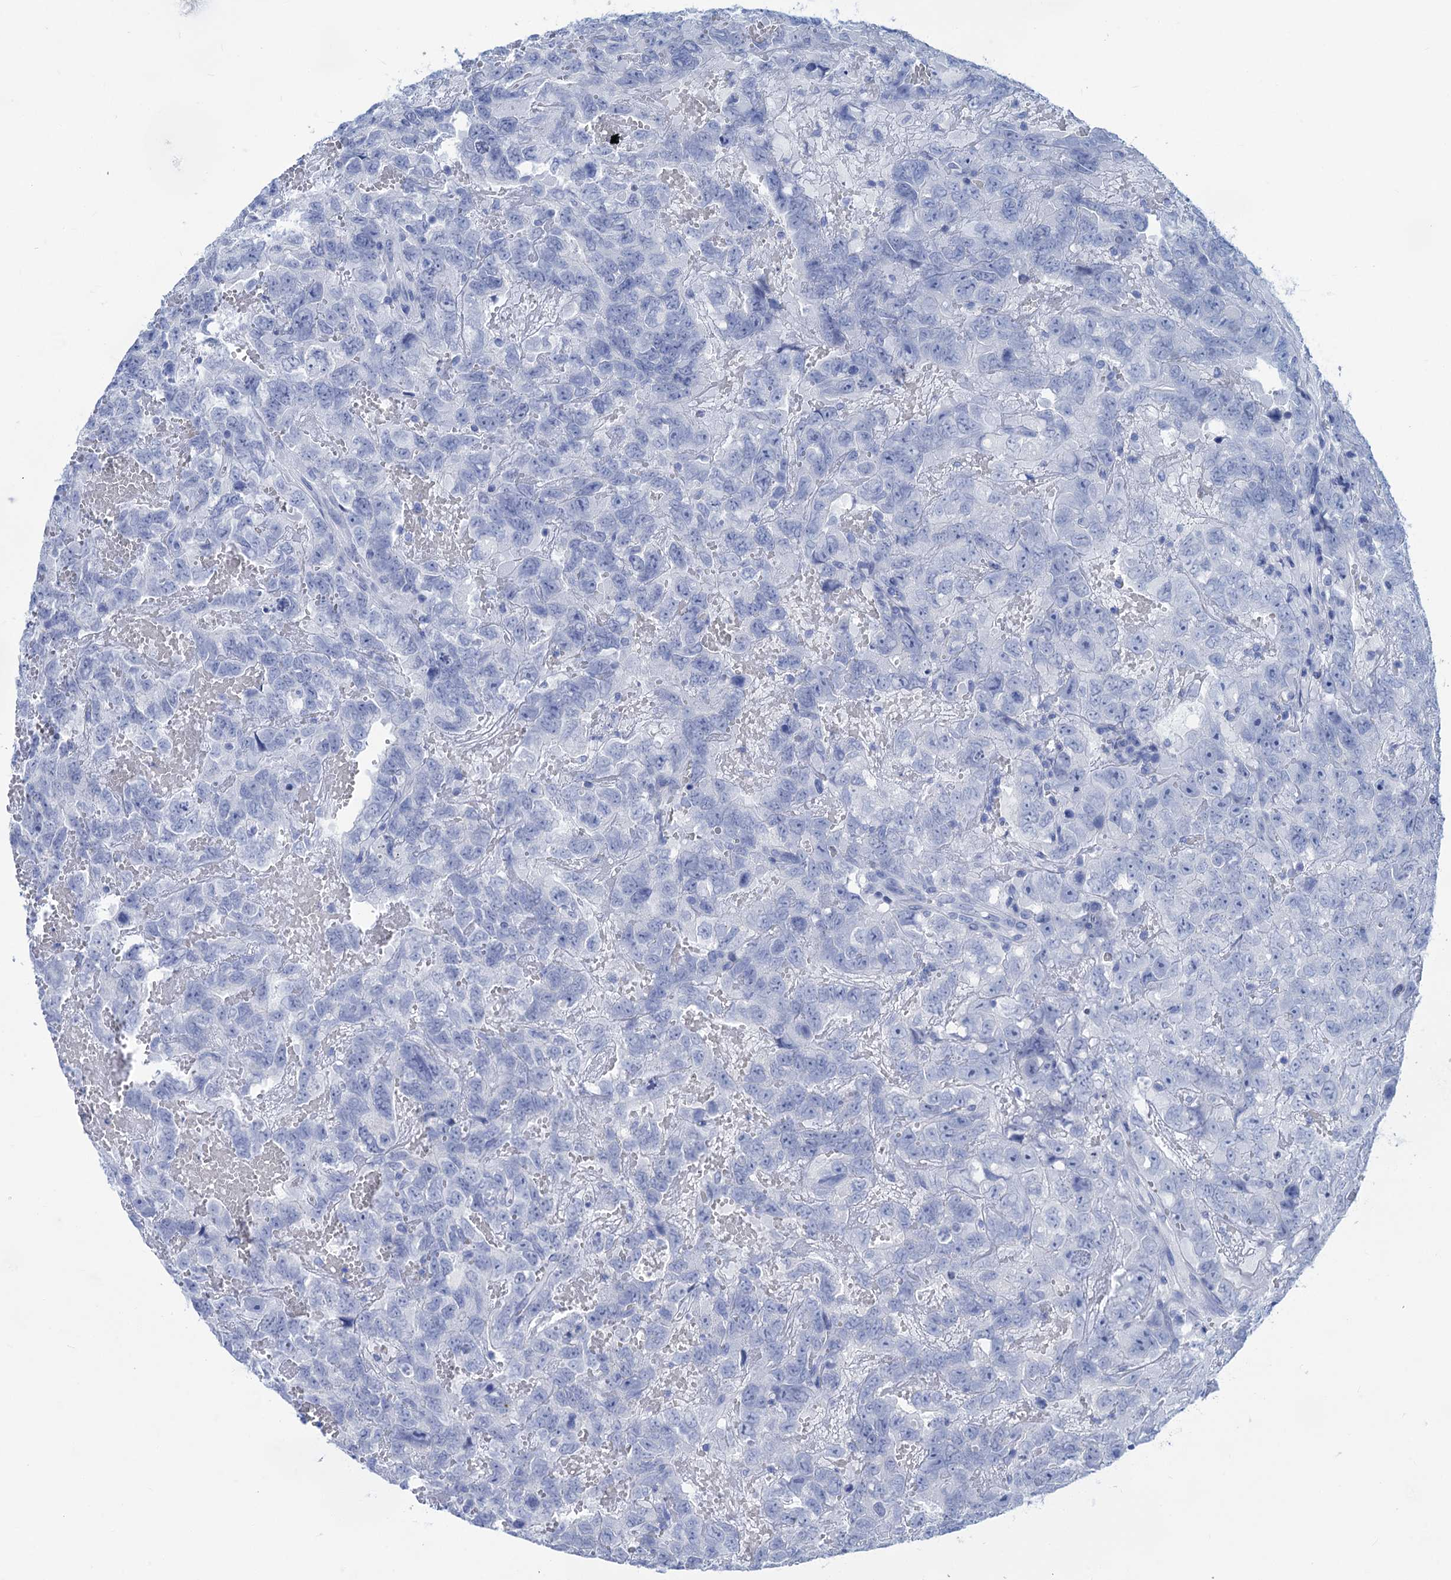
{"staining": {"intensity": "negative", "quantity": "none", "location": "none"}, "tissue": "testis cancer", "cell_type": "Tumor cells", "image_type": "cancer", "snomed": [{"axis": "morphology", "description": "Carcinoma, Embryonal, NOS"}, {"axis": "topography", "description": "Testis"}], "caption": "Immunohistochemistry image of neoplastic tissue: human testis cancer (embryonal carcinoma) stained with DAB (3,3'-diaminobenzidine) reveals no significant protein expression in tumor cells.", "gene": "CABYR", "patient": {"sex": "male", "age": 45}}